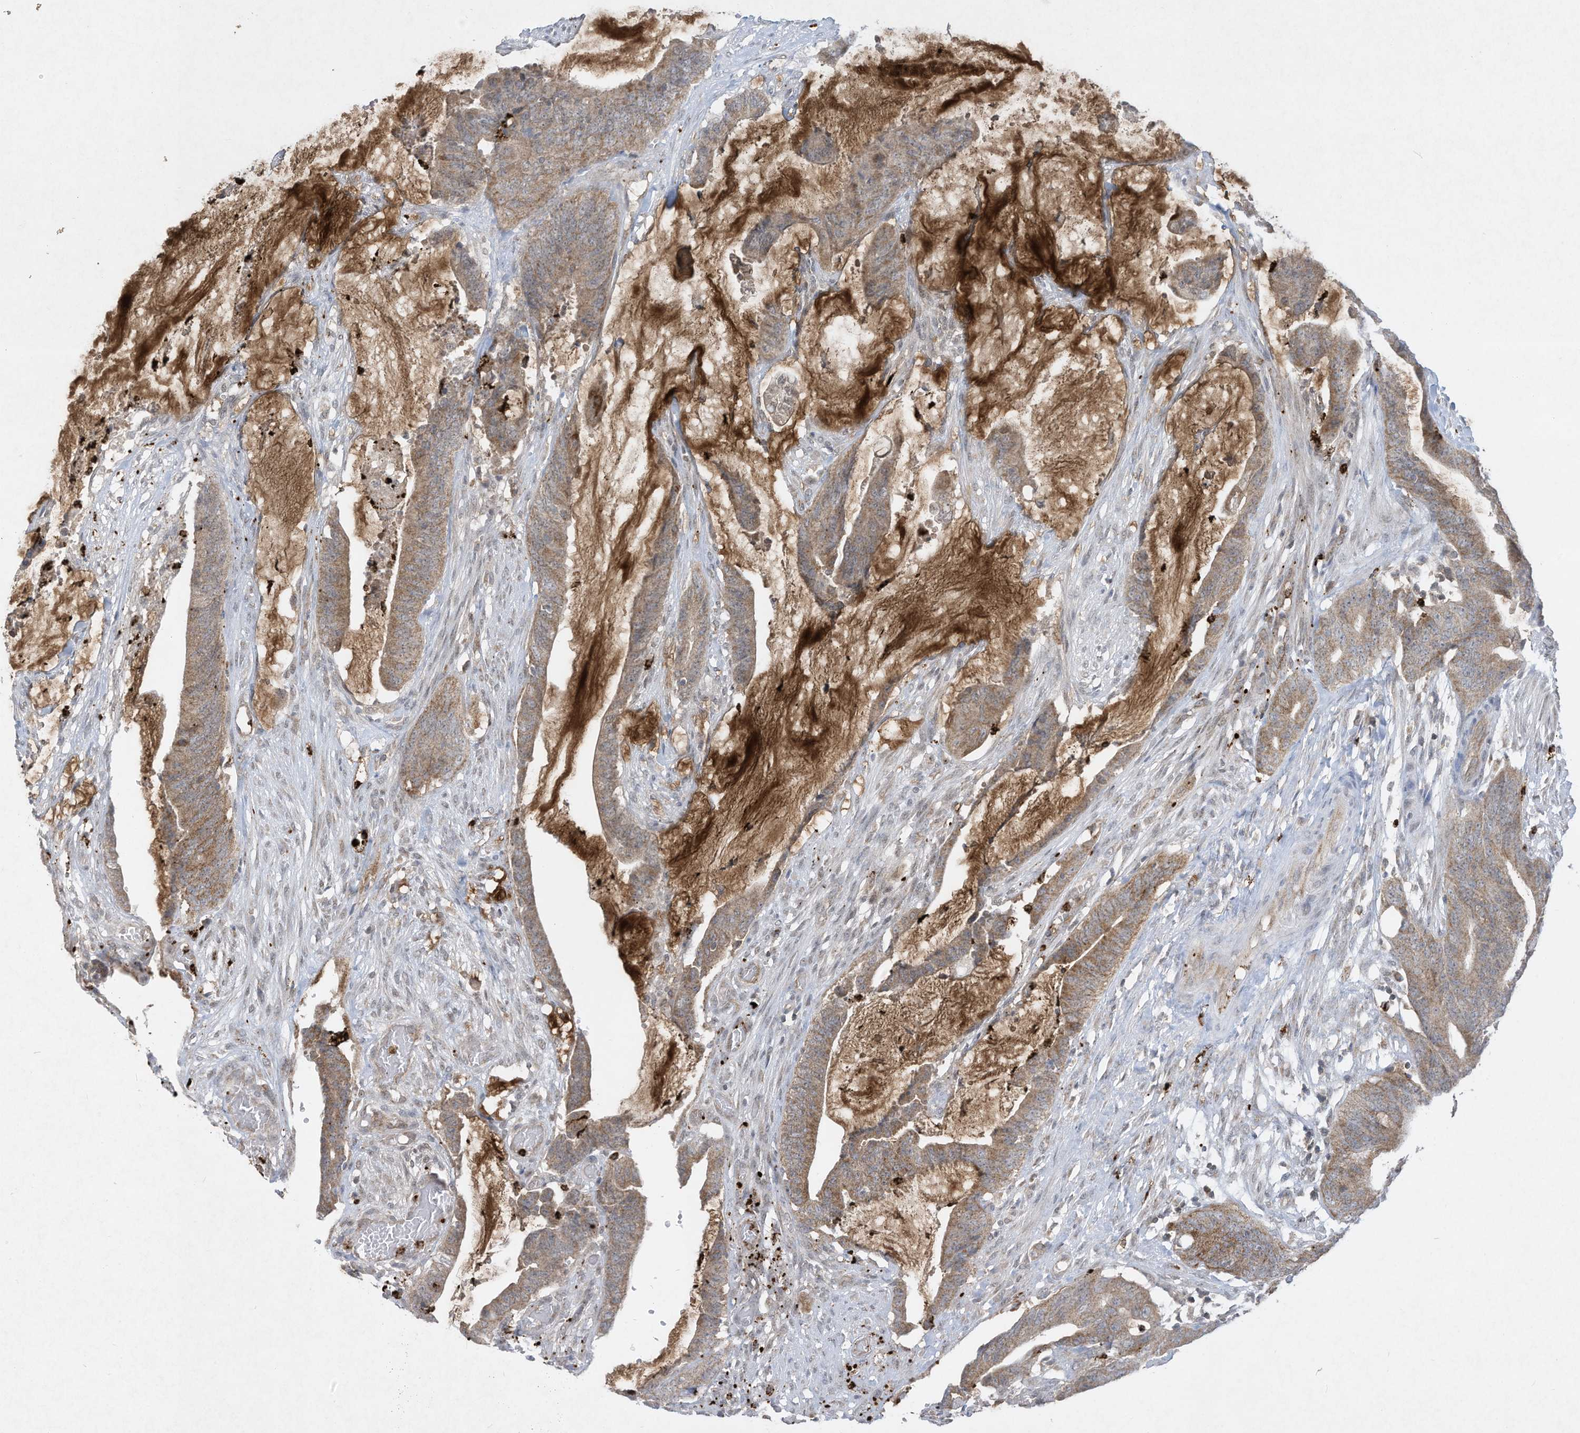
{"staining": {"intensity": "moderate", "quantity": ">75%", "location": "cytoplasmic/membranous"}, "tissue": "colorectal cancer", "cell_type": "Tumor cells", "image_type": "cancer", "snomed": [{"axis": "morphology", "description": "Adenocarcinoma, NOS"}, {"axis": "topography", "description": "Rectum"}], "caption": "IHC micrograph of colorectal cancer stained for a protein (brown), which demonstrates medium levels of moderate cytoplasmic/membranous expression in approximately >75% of tumor cells.", "gene": "CHRNA4", "patient": {"sex": "female", "age": 66}}